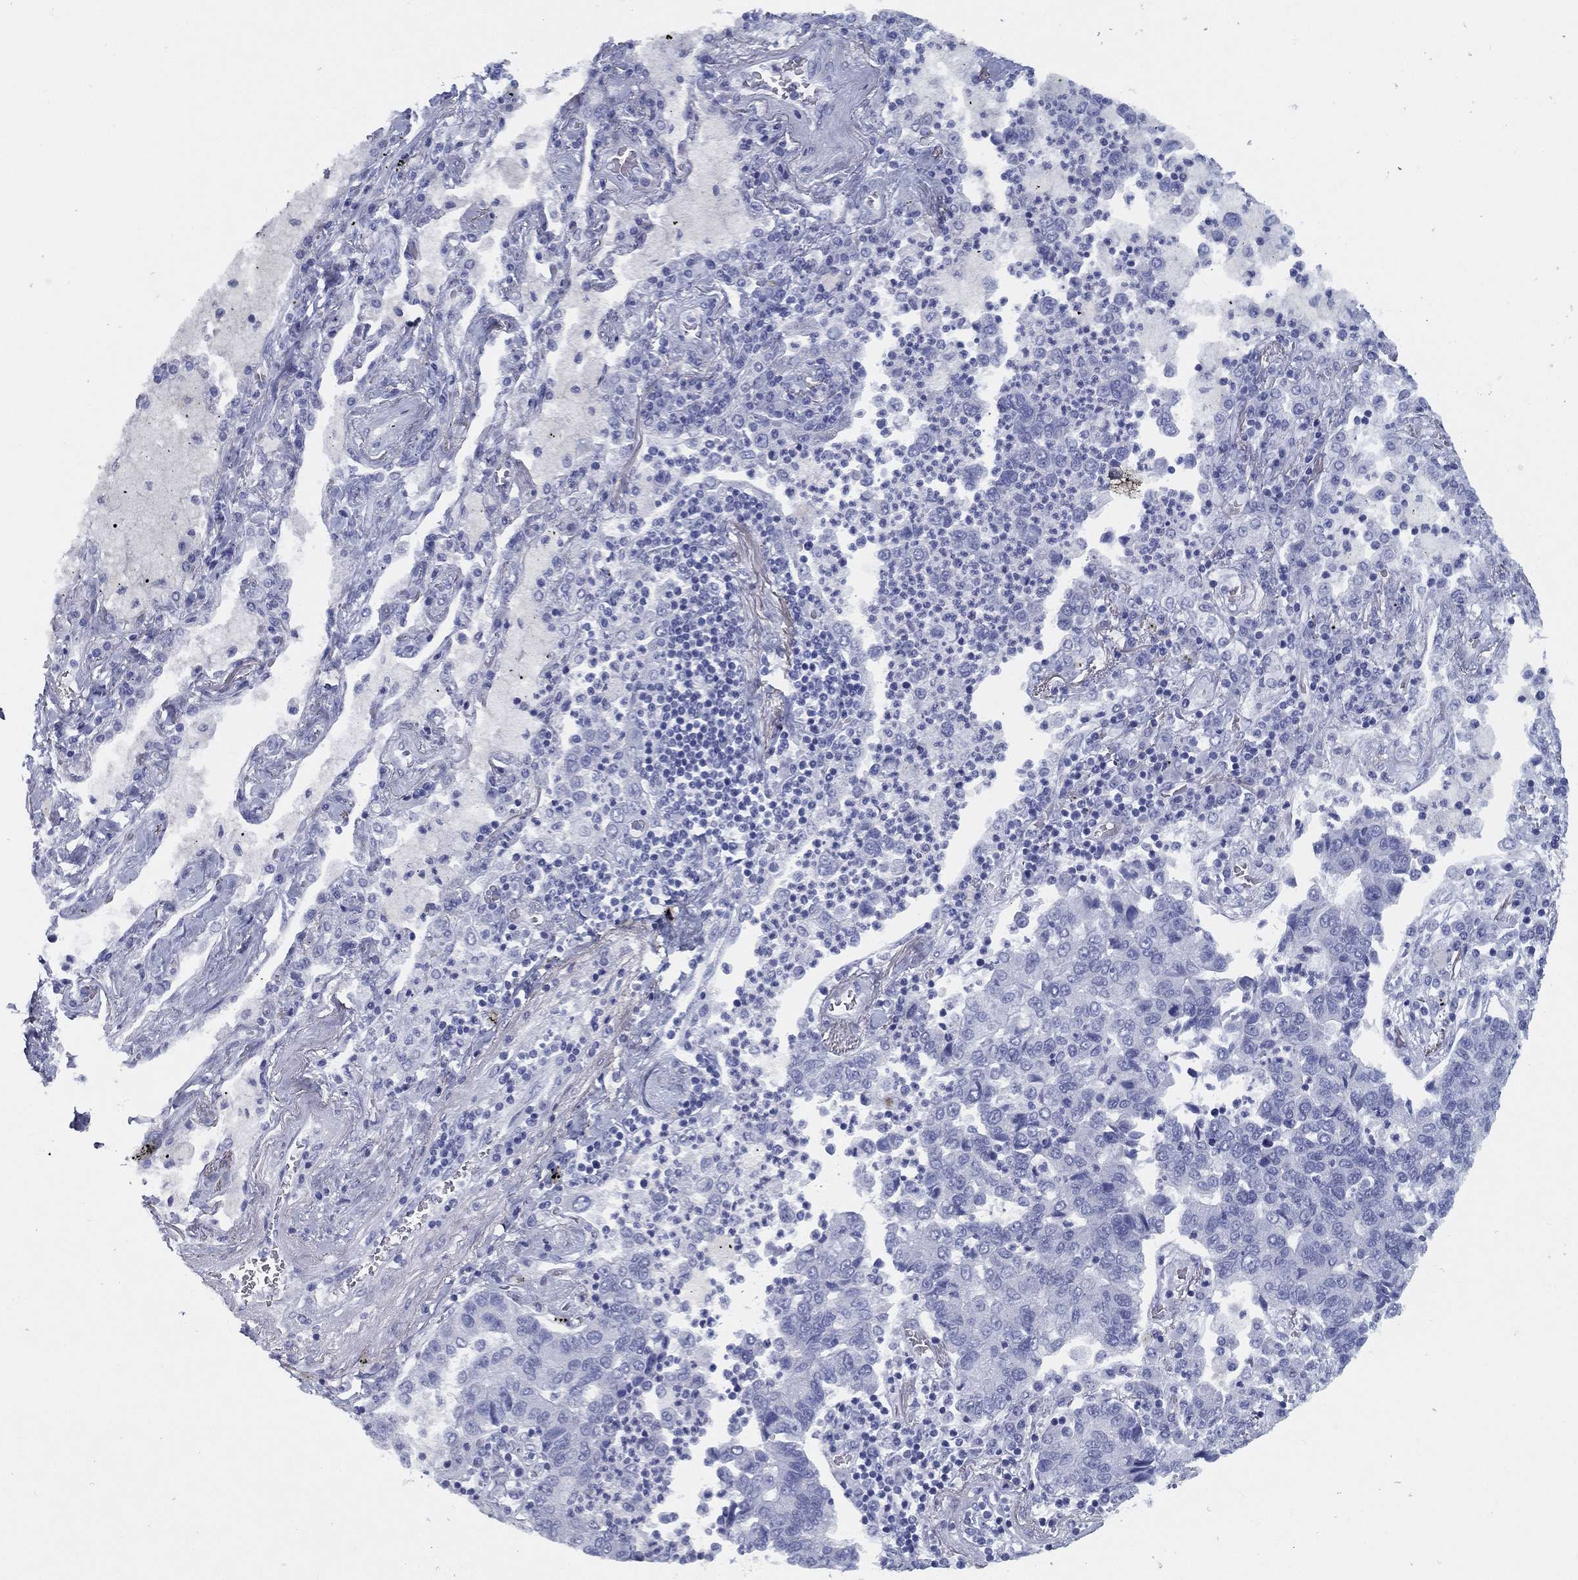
{"staining": {"intensity": "negative", "quantity": "none", "location": "none"}, "tissue": "lung cancer", "cell_type": "Tumor cells", "image_type": "cancer", "snomed": [{"axis": "morphology", "description": "Adenocarcinoma, NOS"}, {"axis": "topography", "description": "Lung"}], "caption": "Lung adenocarcinoma stained for a protein using immunohistochemistry (IHC) shows no positivity tumor cells.", "gene": "TMEM252", "patient": {"sex": "female", "age": 57}}